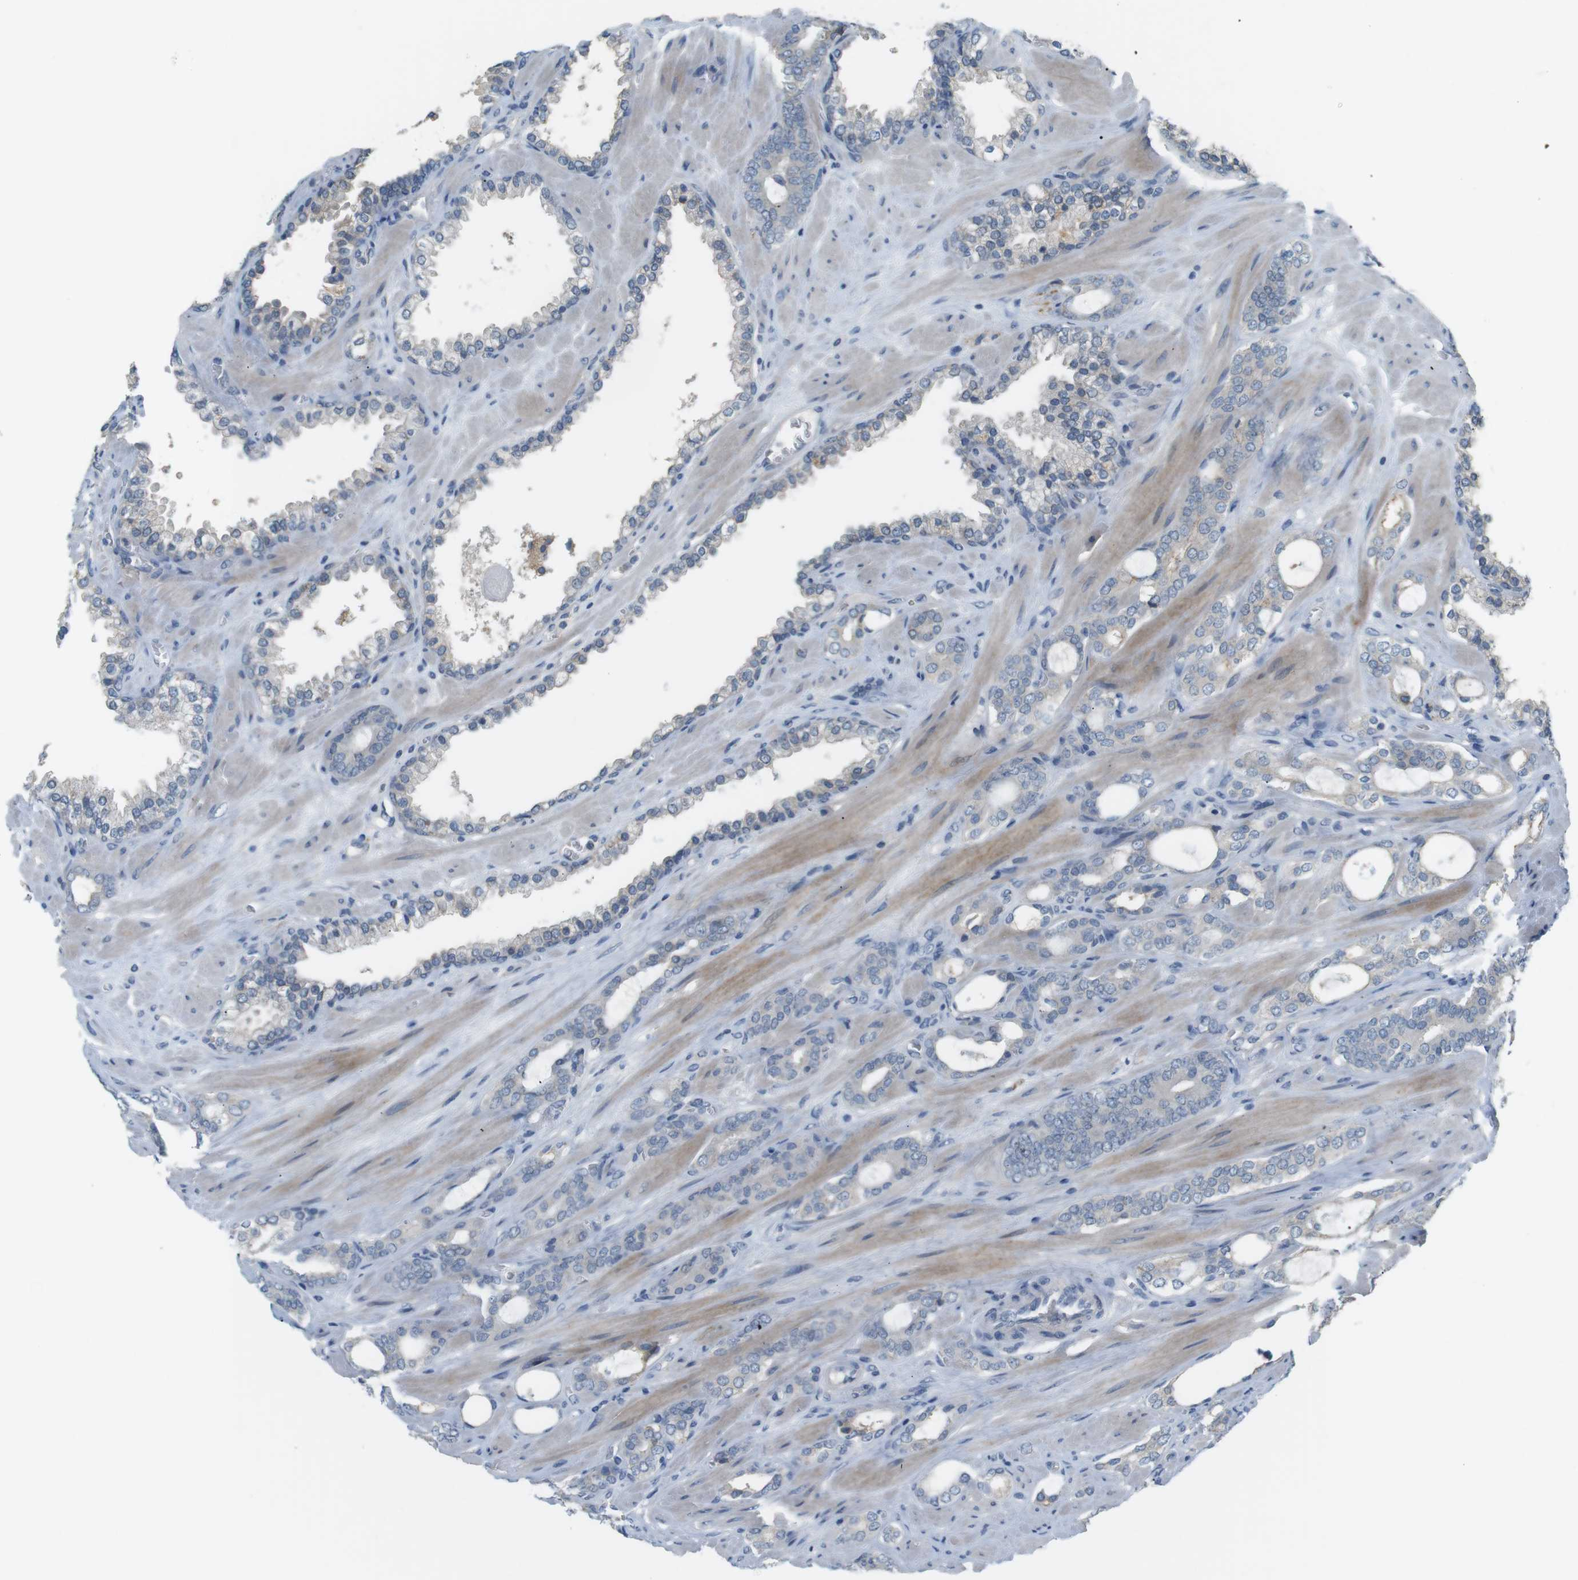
{"staining": {"intensity": "negative", "quantity": "none", "location": "none"}, "tissue": "prostate cancer", "cell_type": "Tumor cells", "image_type": "cancer", "snomed": [{"axis": "morphology", "description": "Adenocarcinoma, Low grade"}, {"axis": "topography", "description": "Prostate"}], "caption": "An immunohistochemistry (IHC) histopathology image of prostate adenocarcinoma (low-grade) is shown. There is no staining in tumor cells of prostate adenocarcinoma (low-grade).", "gene": "RTN3", "patient": {"sex": "male", "age": 63}}